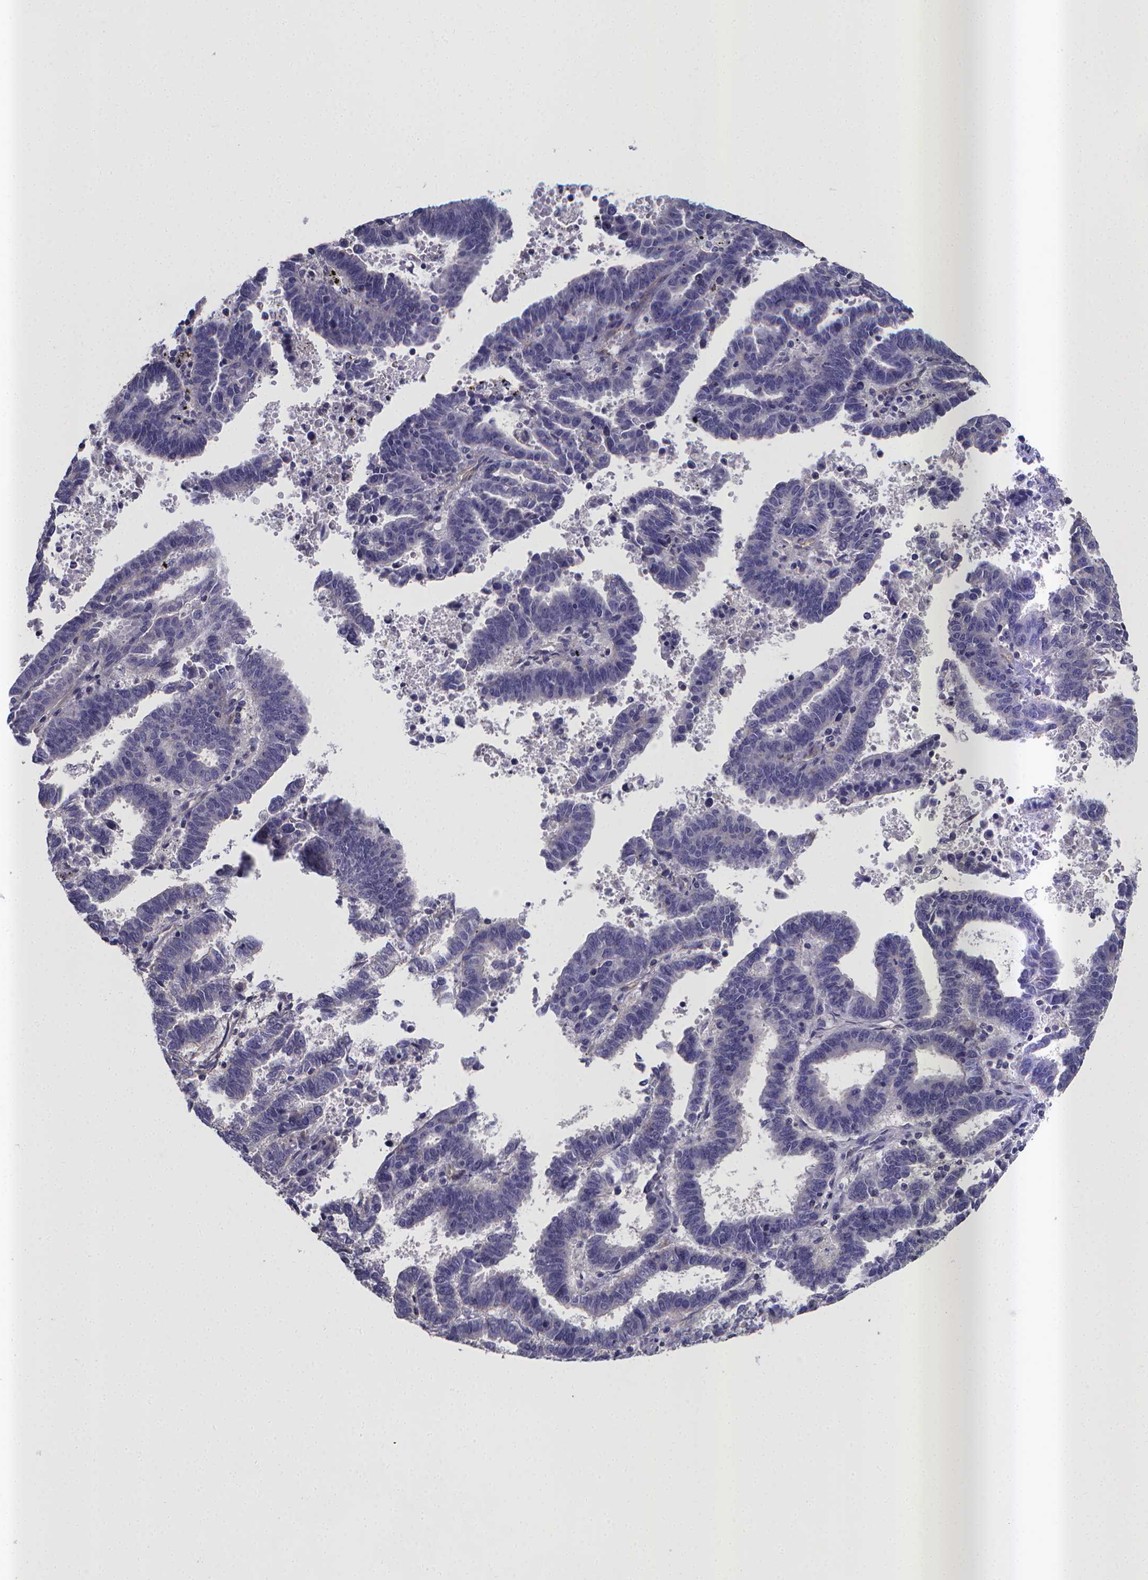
{"staining": {"intensity": "negative", "quantity": "none", "location": "none"}, "tissue": "endometrial cancer", "cell_type": "Tumor cells", "image_type": "cancer", "snomed": [{"axis": "morphology", "description": "Adenocarcinoma, NOS"}, {"axis": "topography", "description": "Uterus"}], "caption": "Immunohistochemistry (IHC) image of adenocarcinoma (endometrial) stained for a protein (brown), which reveals no staining in tumor cells.", "gene": "RERG", "patient": {"sex": "female", "age": 83}}